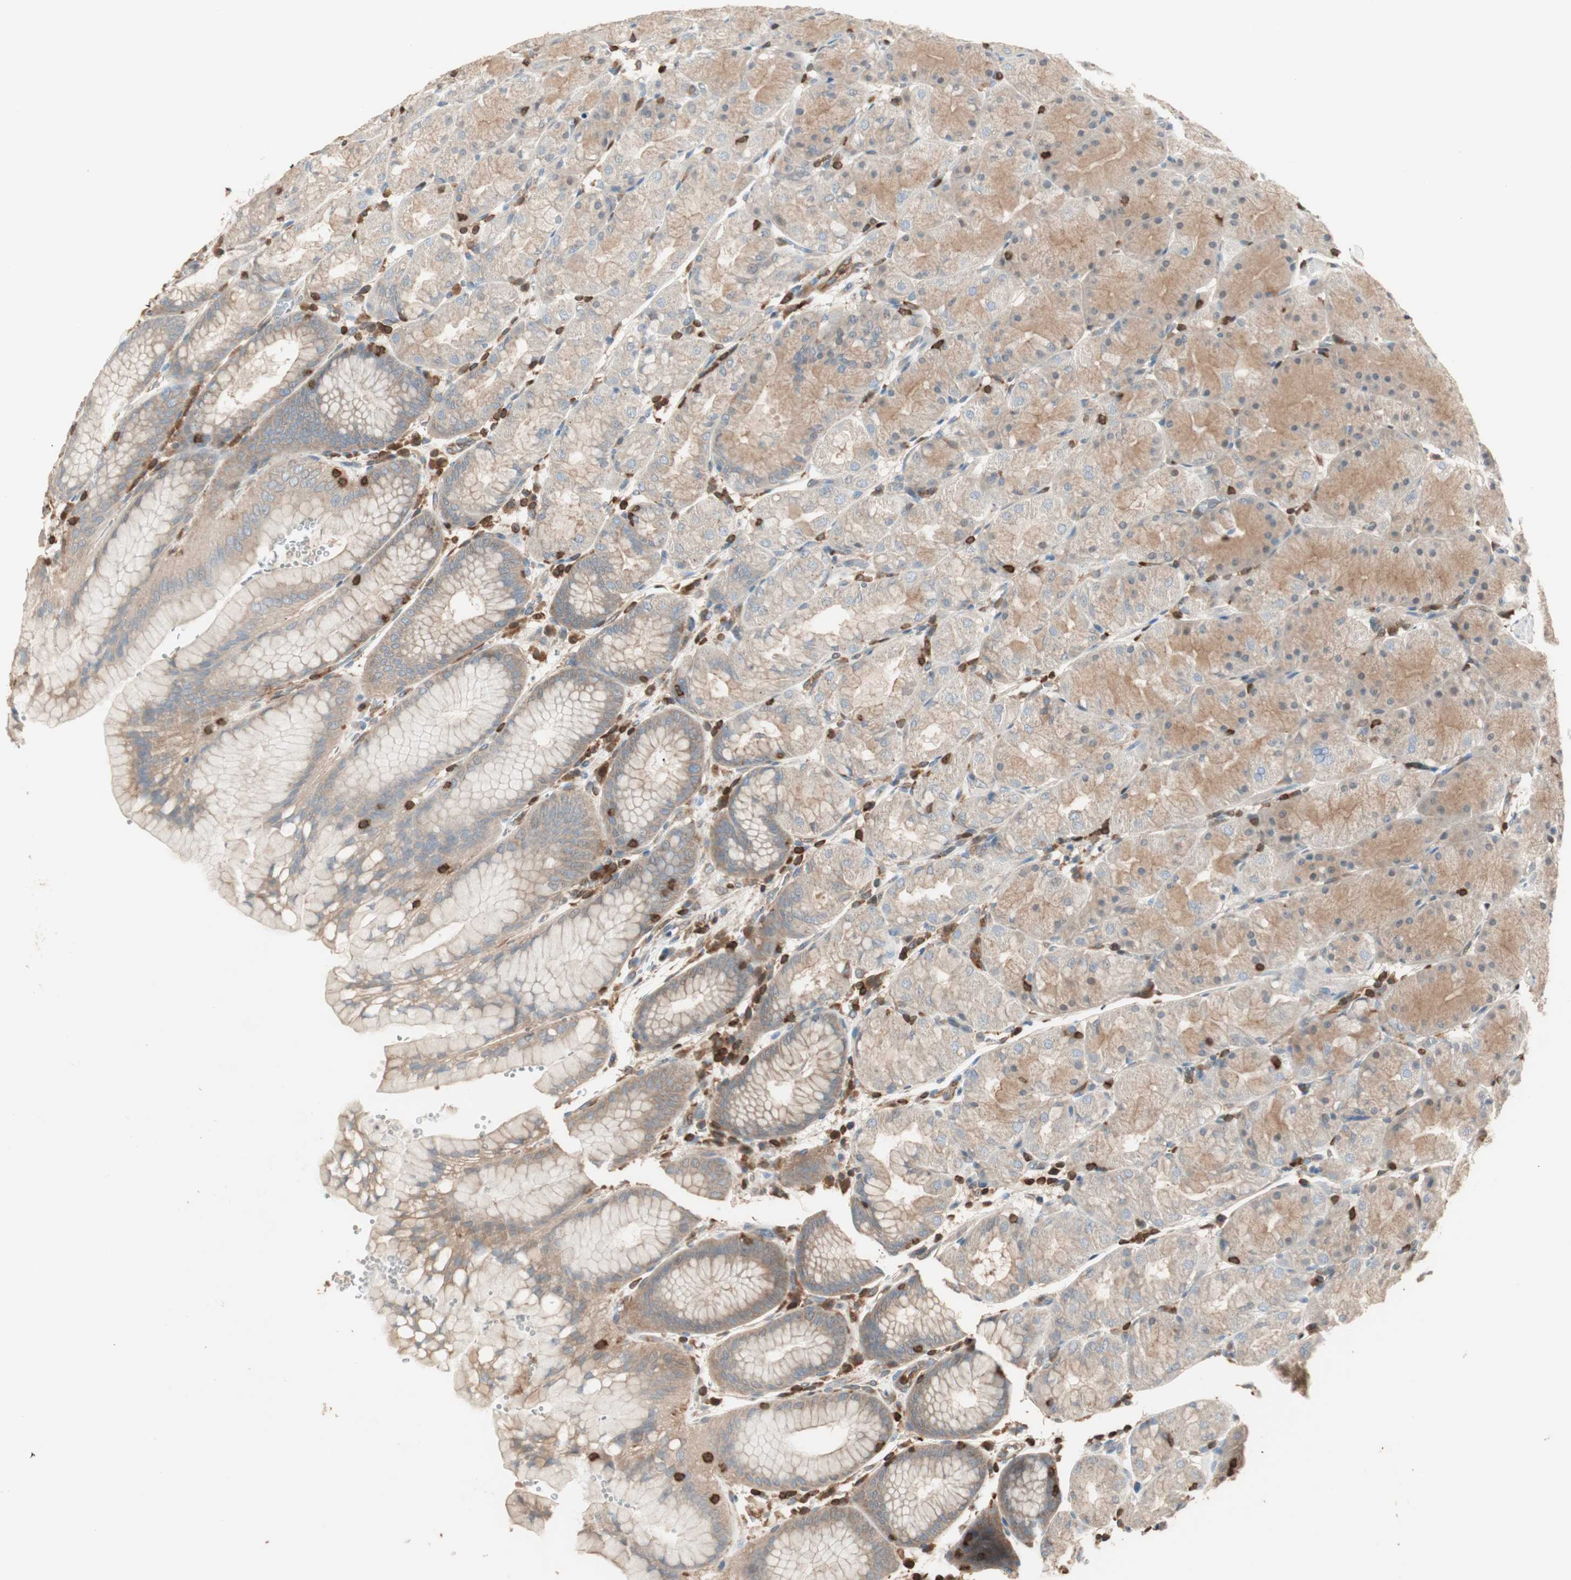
{"staining": {"intensity": "weak", "quantity": ">75%", "location": "cytoplasmic/membranous"}, "tissue": "stomach", "cell_type": "Glandular cells", "image_type": "normal", "snomed": [{"axis": "morphology", "description": "Normal tissue, NOS"}, {"axis": "topography", "description": "Stomach, upper"}, {"axis": "topography", "description": "Stomach"}], "caption": "Immunohistochemical staining of benign human stomach displays weak cytoplasmic/membranous protein expression in about >75% of glandular cells. (Stains: DAB (3,3'-diaminobenzidine) in brown, nuclei in blue, Microscopy: brightfield microscopy at high magnification).", "gene": "CRLF3", "patient": {"sex": "male", "age": 76}}